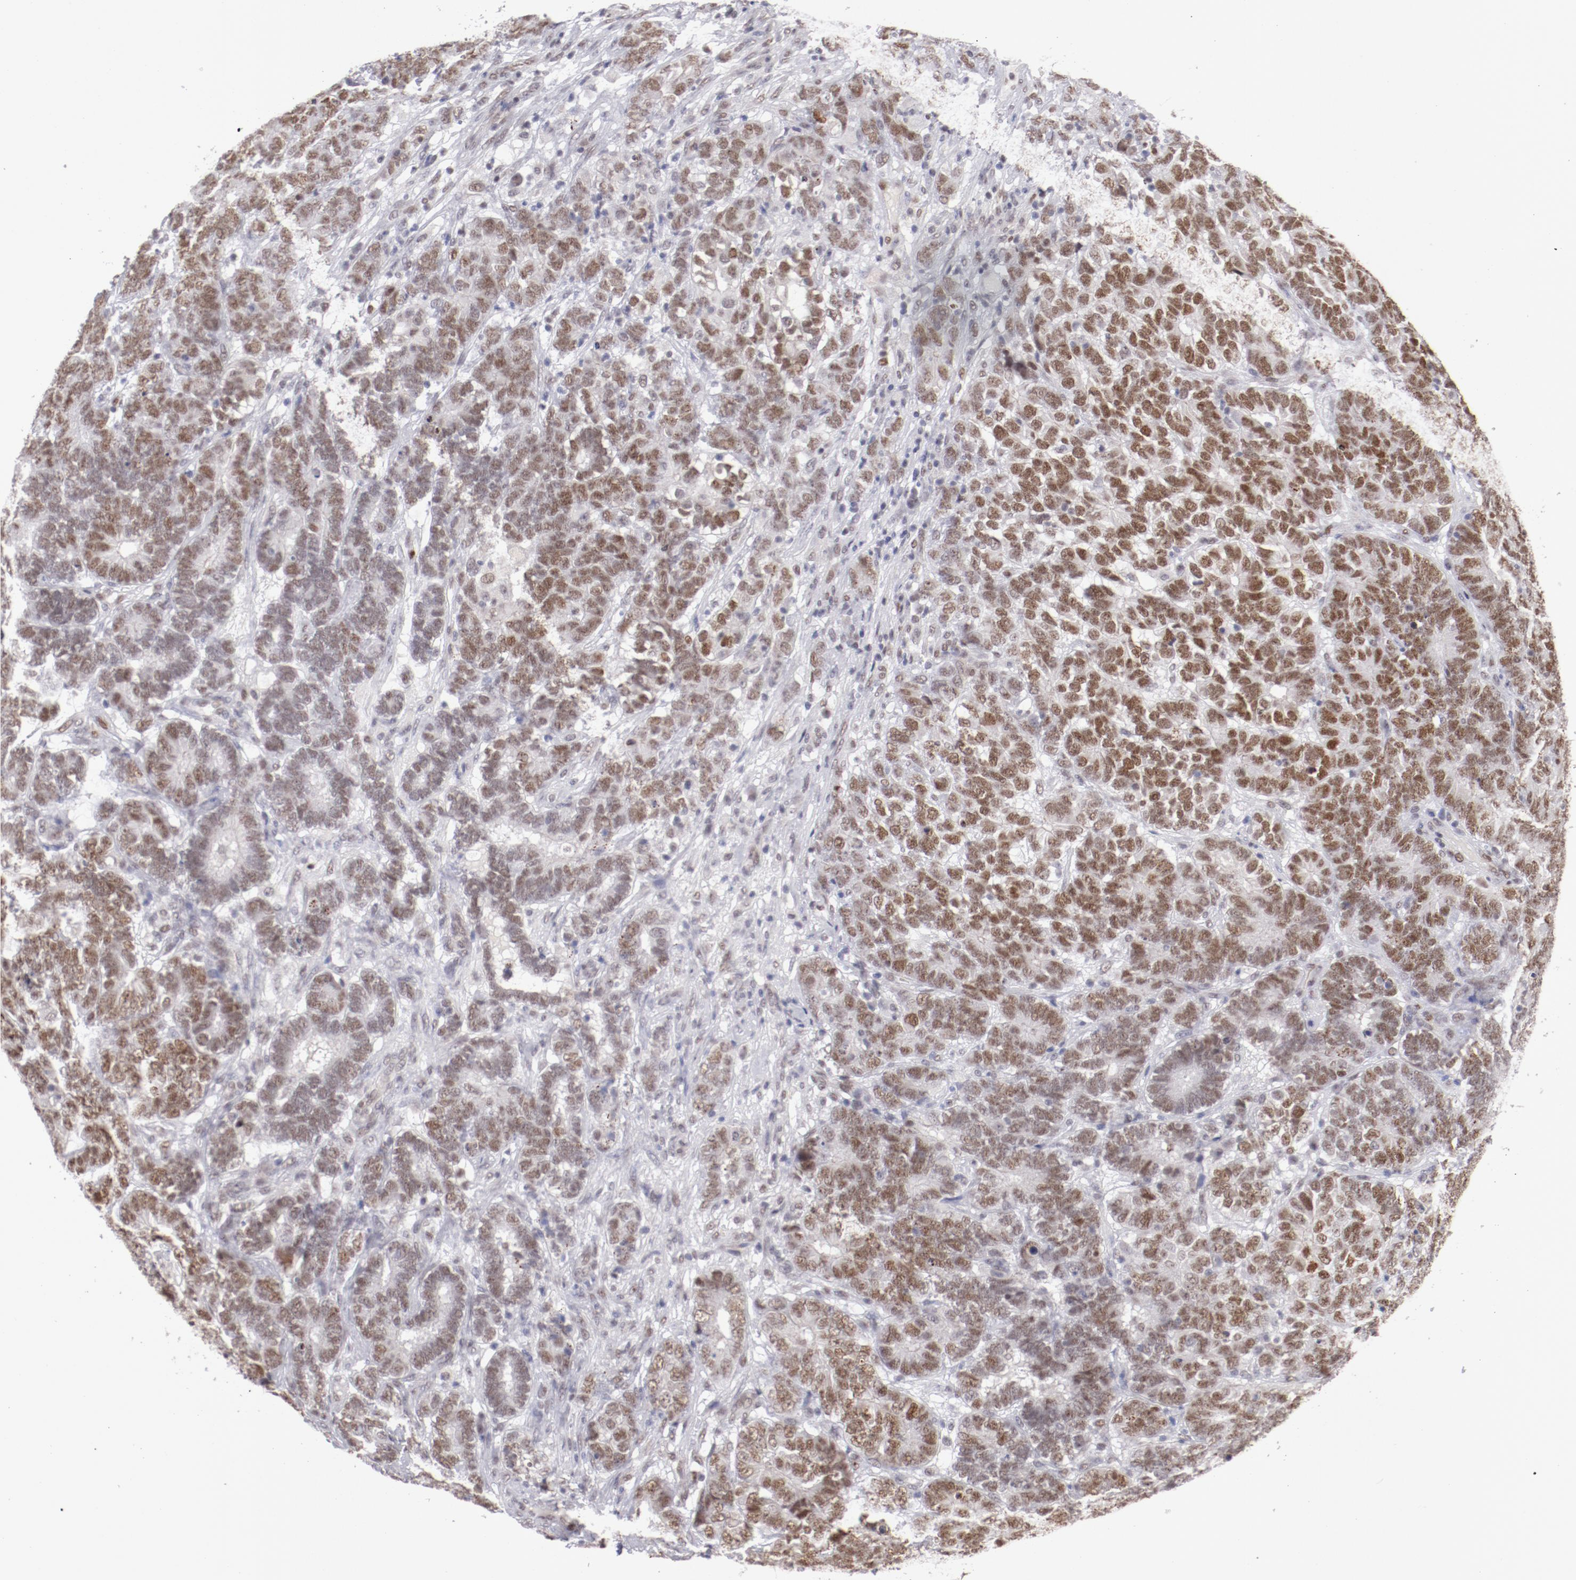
{"staining": {"intensity": "moderate", "quantity": ">75%", "location": "nuclear"}, "tissue": "testis cancer", "cell_type": "Tumor cells", "image_type": "cancer", "snomed": [{"axis": "morphology", "description": "Carcinoma, Embryonal, NOS"}, {"axis": "topography", "description": "Testis"}], "caption": "An IHC histopathology image of neoplastic tissue is shown. Protein staining in brown labels moderate nuclear positivity in testis cancer within tumor cells.", "gene": "TFAP4", "patient": {"sex": "male", "age": 26}}